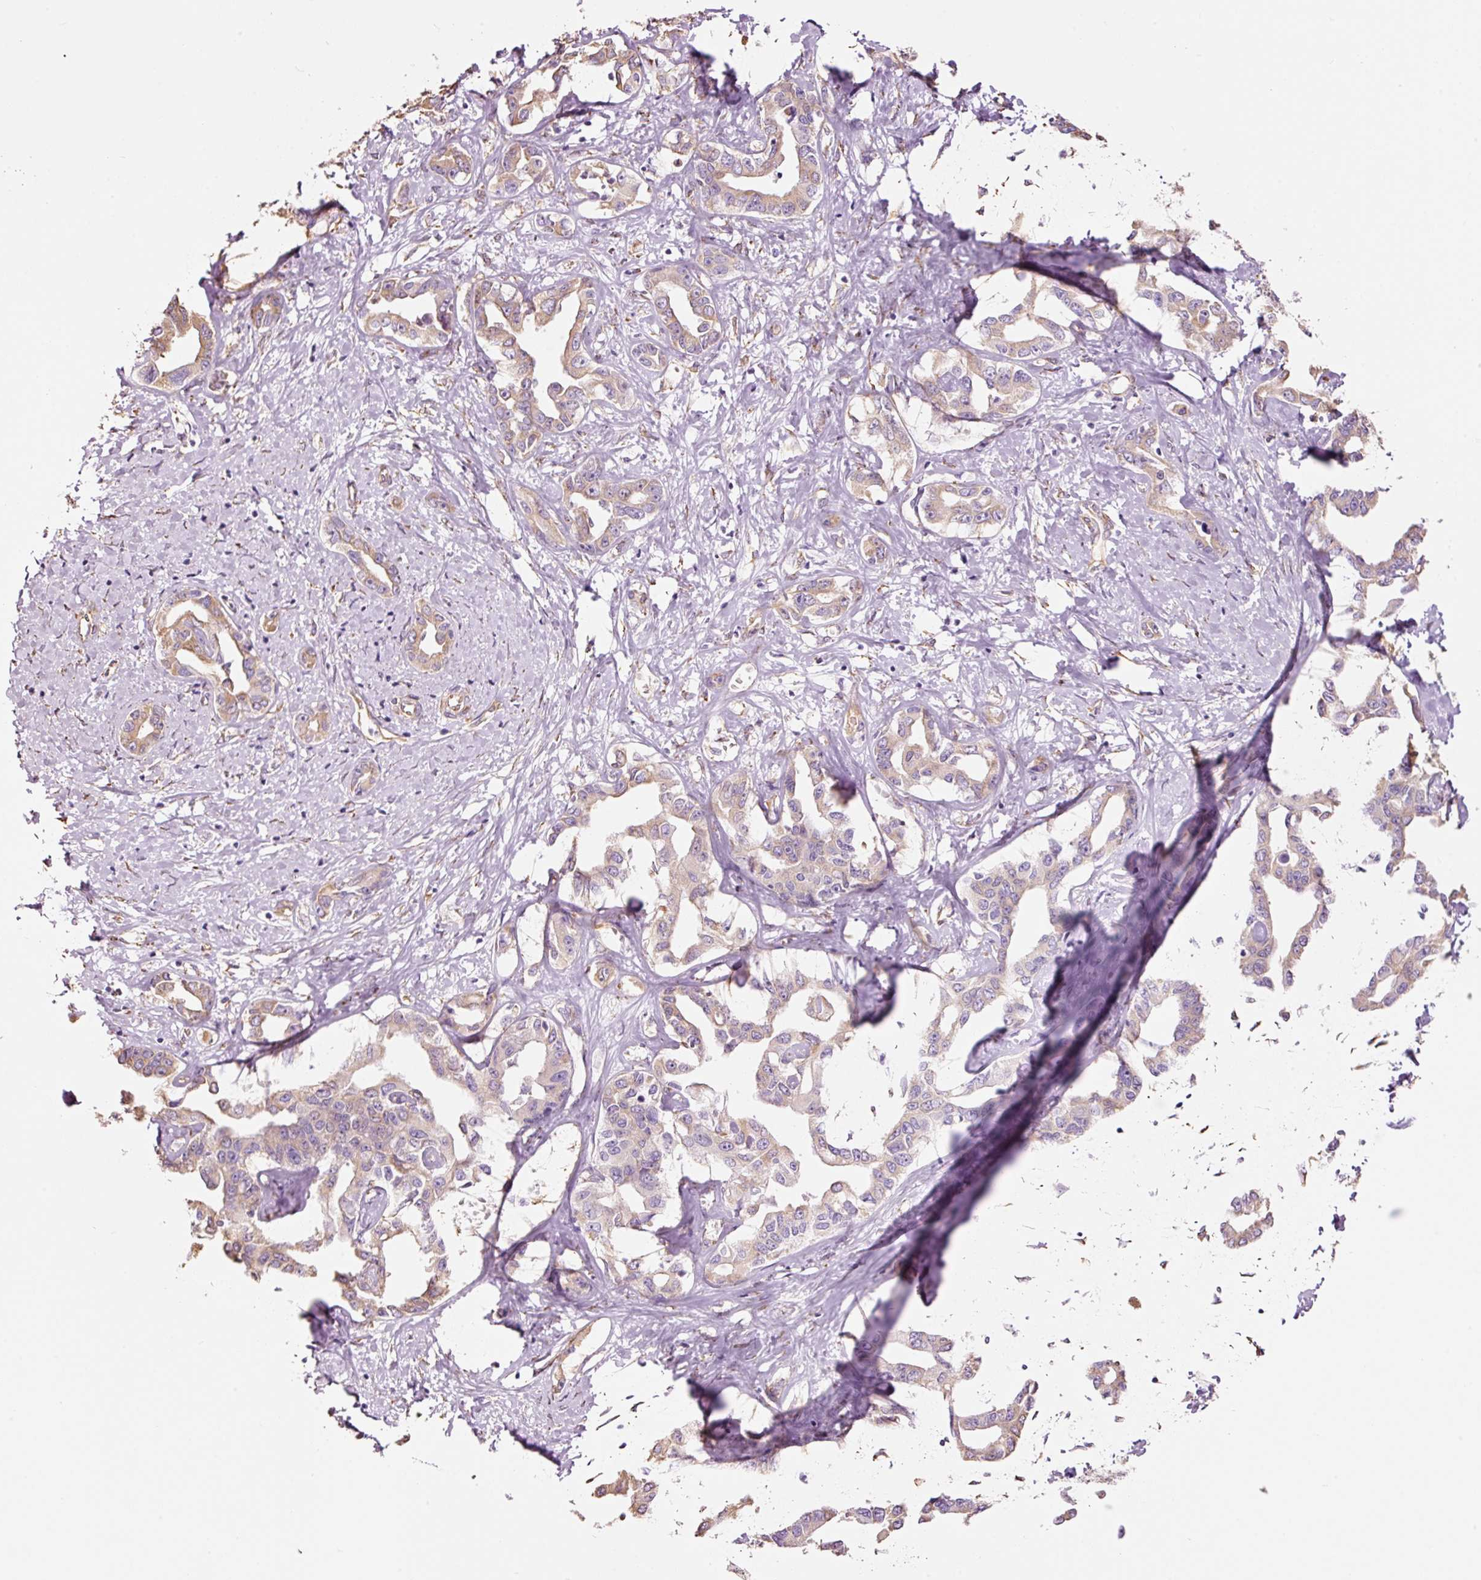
{"staining": {"intensity": "moderate", "quantity": ">75%", "location": "cytoplasmic/membranous"}, "tissue": "liver cancer", "cell_type": "Tumor cells", "image_type": "cancer", "snomed": [{"axis": "morphology", "description": "Cholangiocarcinoma"}, {"axis": "topography", "description": "Liver"}], "caption": "IHC of liver cancer exhibits medium levels of moderate cytoplasmic/membranous positivity in about >75% of tumor cells.", "gene": "GCG", "patient": {"sex": "male", "age": 59}}